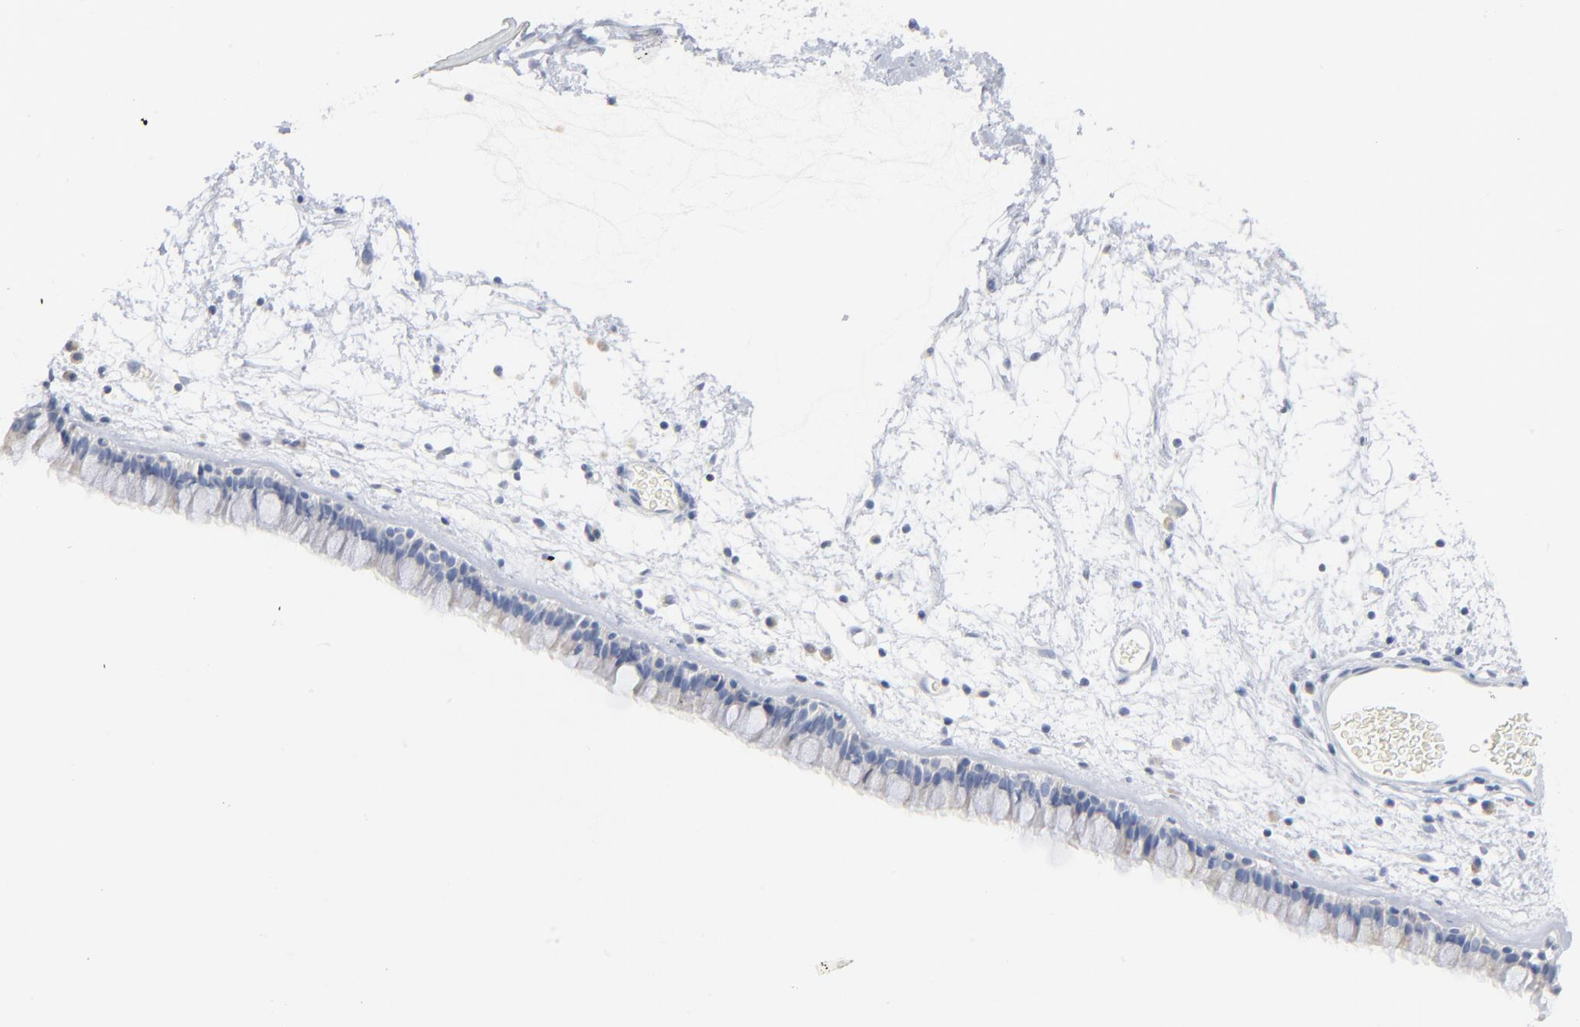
{"staining": {"intensity": "negative", "quantity": "none", "location": "none"}, "tissue": "nasopharynx", "cell_type": "Respiratory epithelial cells", "image_type": "normal", "snomed": [{"axis": "morphology", "description": "Normal tissue, NOS"}, {"axis": "morphology", "description": "Inflammation, NOS"}, {"axis": "topography", "description": "Nasopharynx"}], "caption": "High magnification brightfield microscopy of benign nasopharynx stained with DAB (3,3'-diaminobenzidine) (brown) and counterstained with hematoxylin (blue): respiratory epithelial cells show no significant positivity. (Brightfield microscopy of DAB (3,3'-diaminobenzidine) immunohistochemistry (IHC) at high magnification).", "gene": "GZMB", "patient": {"sex": "male", "age": 48}}